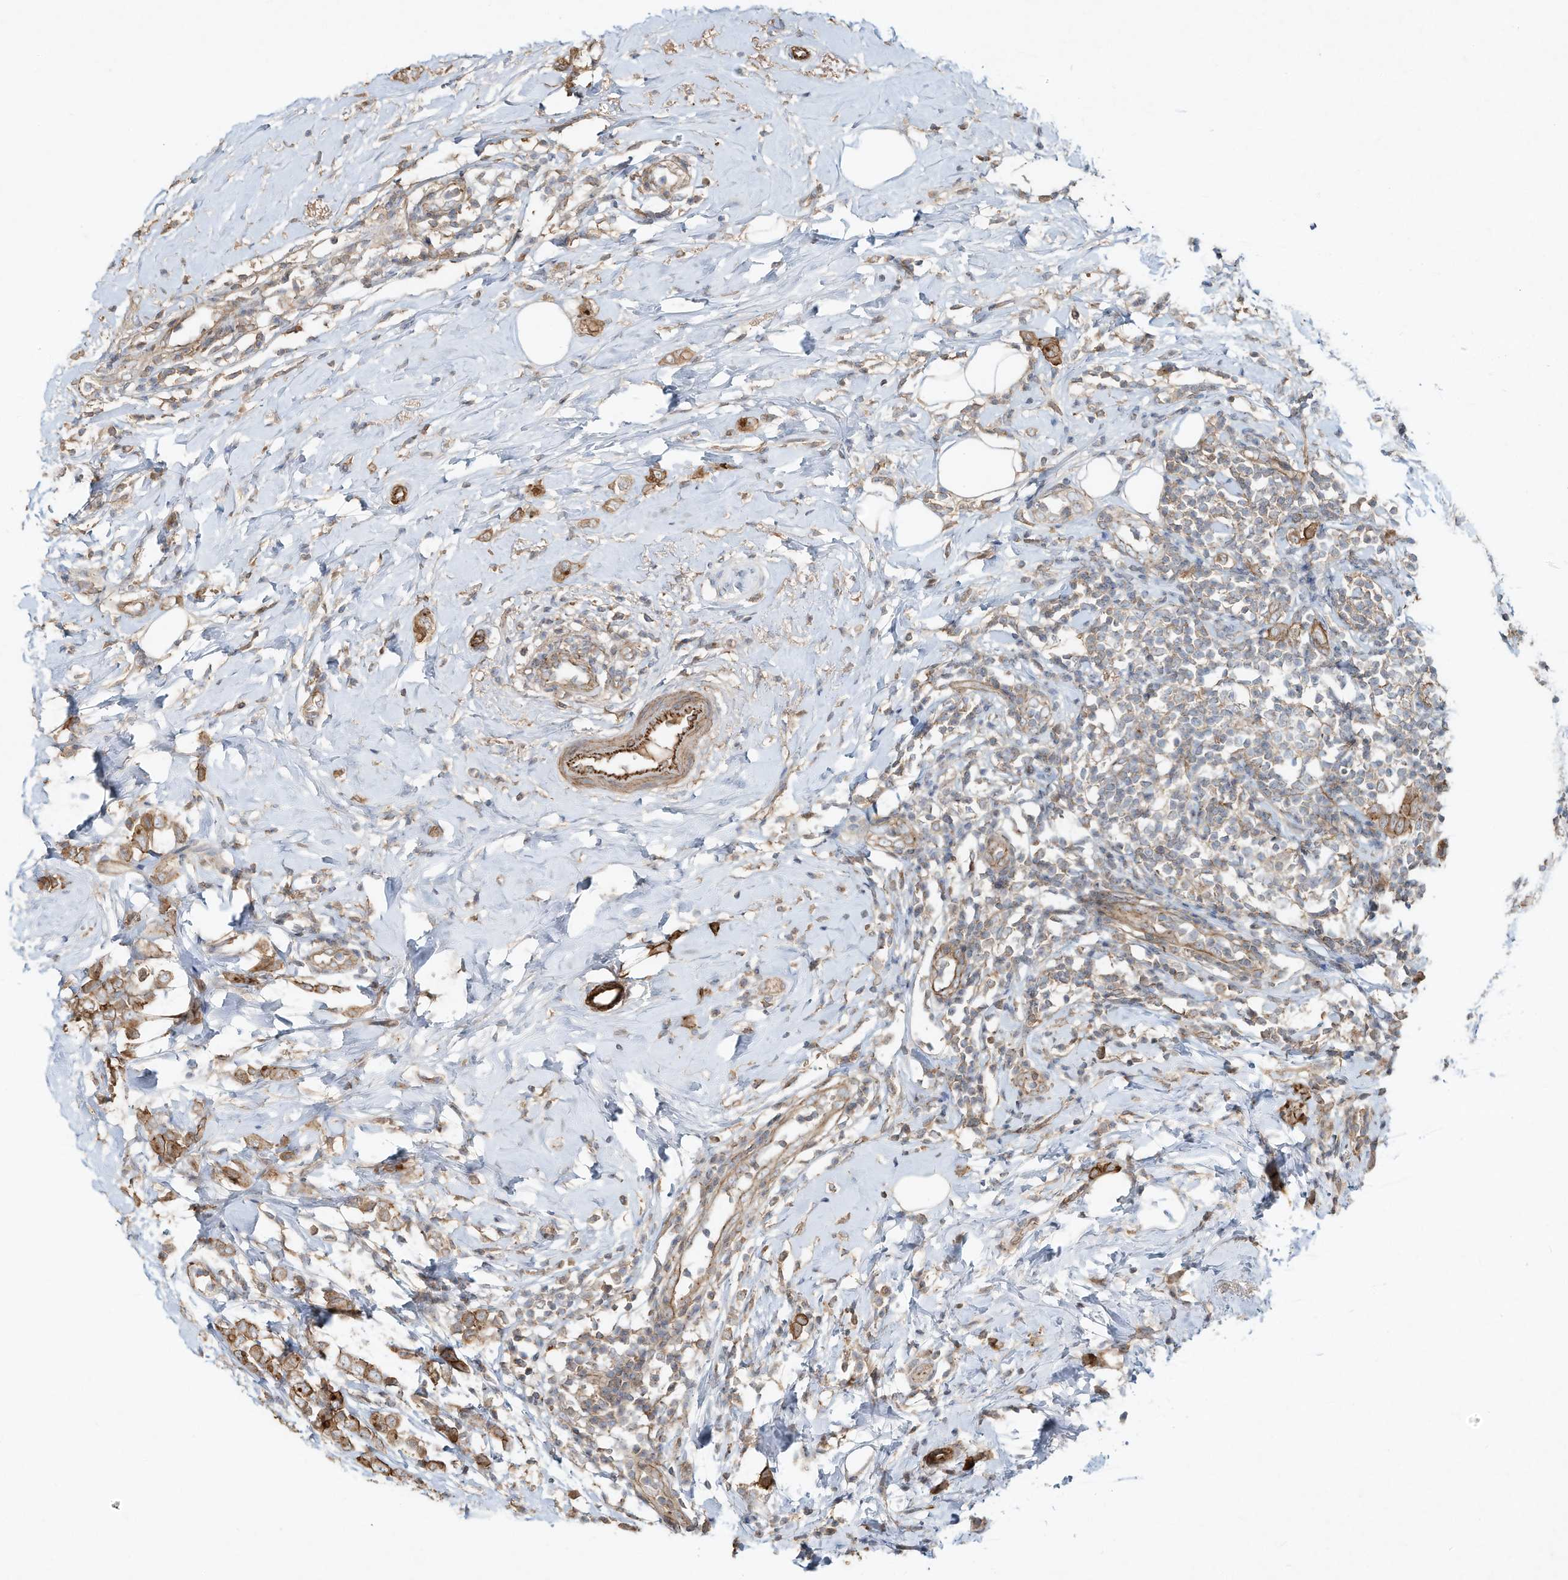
{"staining": {"intensity": "moderate", "quantity": ">75%", "location": "cytoplasmic/membranous"}, "tissue": "breast cancer", "cell_type": "Tumor cells", "image_type": "cancer", "snomed": [{"axis": "morphology", "description": "Lobular carcinoma"}, {"axis": "topography", "description": "Breast"}], "caption": "DAB immunohistochemical staining of human lobular carcinoma (breast) displays moderate cytoplasmic/membranous protein expression in approximately >75% of tumor cells.", "gene": "HTR5A", "patient": {"sex": "female", "age": 47}}